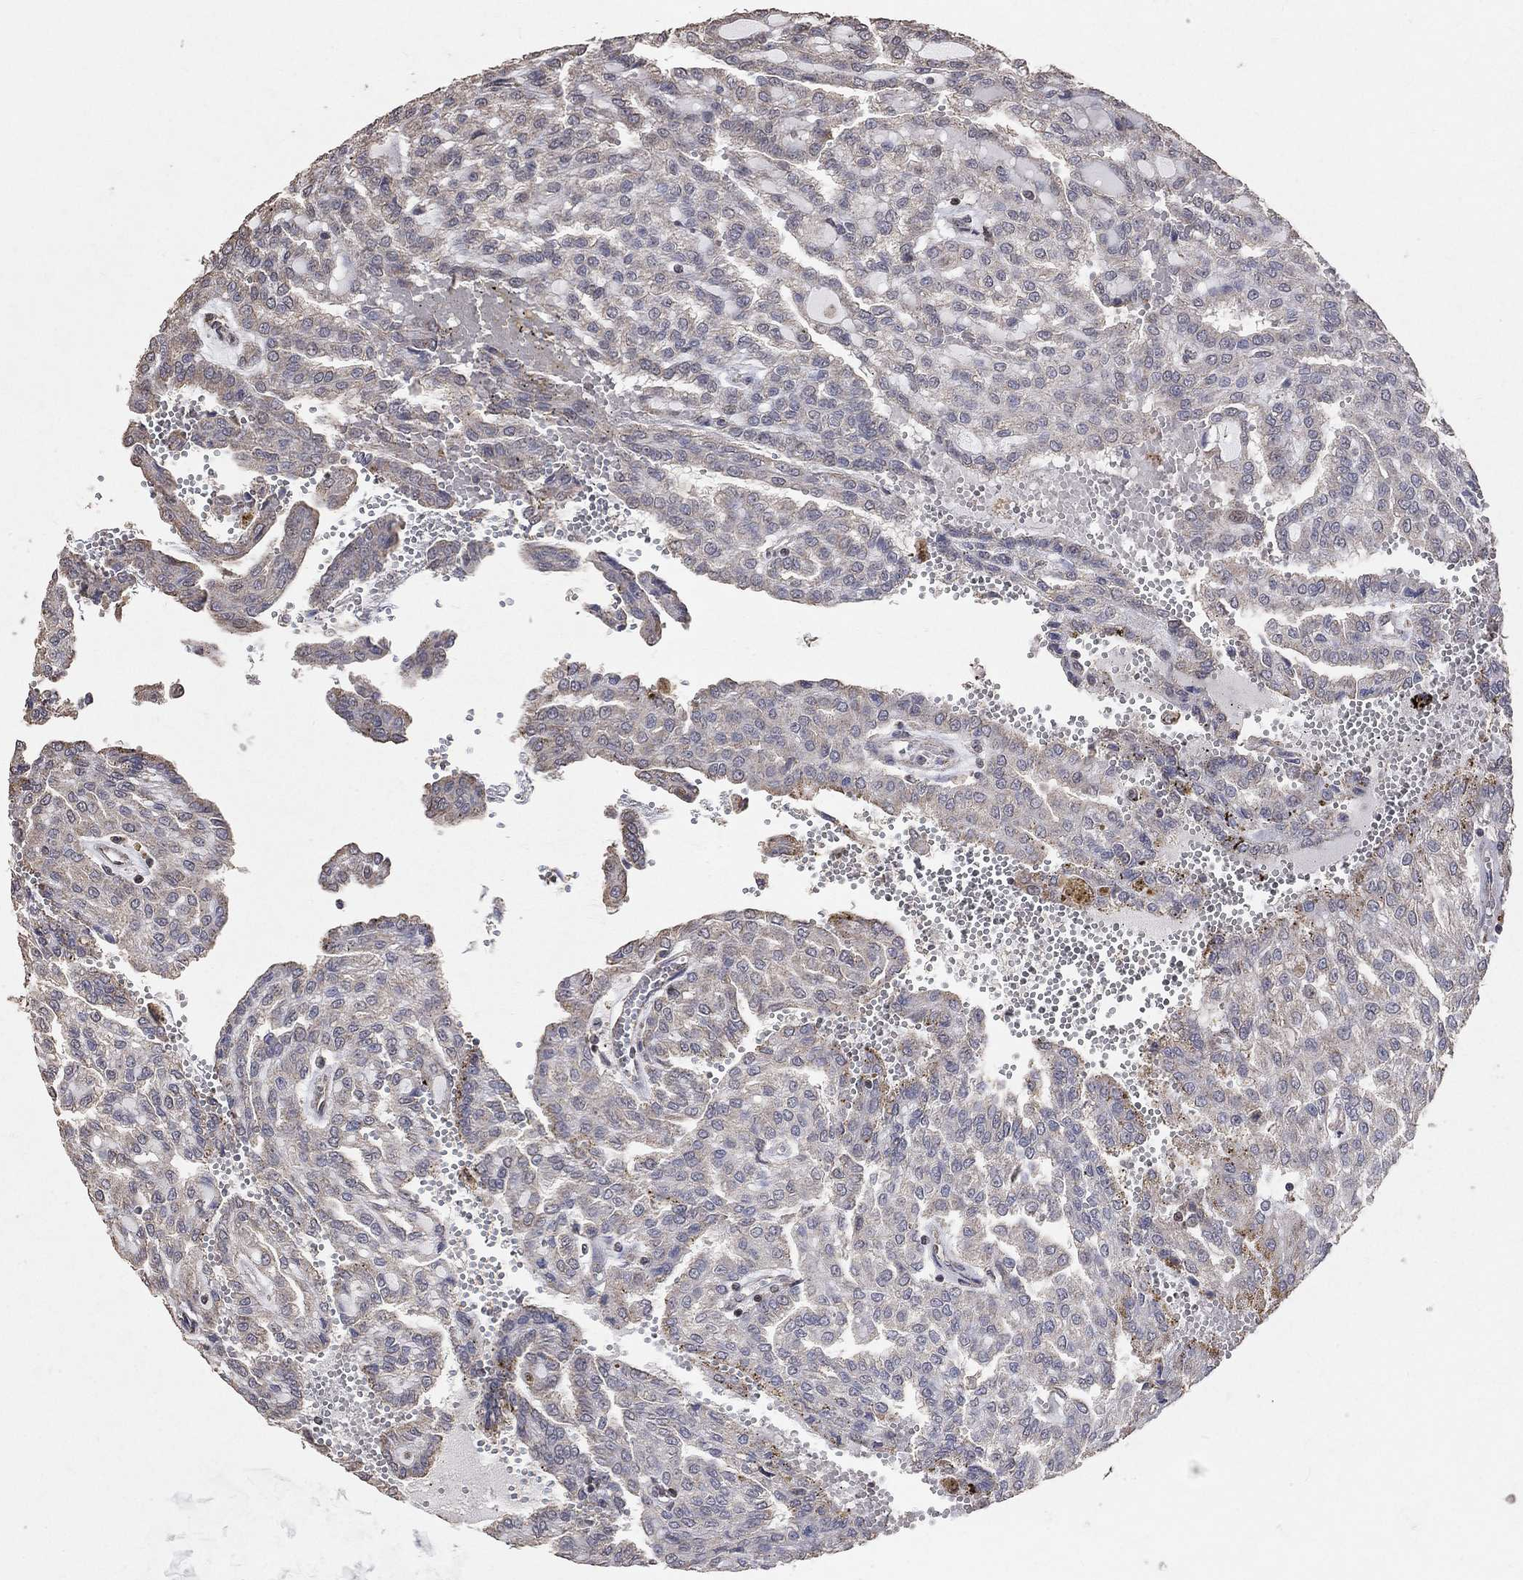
{"staining": {"intensity": "negative", "quantity": "none", "location": "none"}, "tissue": "renal cancer", "cell_type": "Tumor cells", "image_type": "cancer", "snomed": [{"axis": "morphology", "description": "Adenocarcinoma, NOS"}, {"axis": "topography", "description": "Kidney"}], "caption": "The immunohistochemistry histopathology image has no significant staining in tumor cells of renal cancer (adenocarcinoma) tissue. Brightfield microscopy of IHC stained with DAB (brown) and hematoxylin (blue), captured at high magnification.", "gene": "LY6K", "patient": {"sex": "male", "age": 63}}